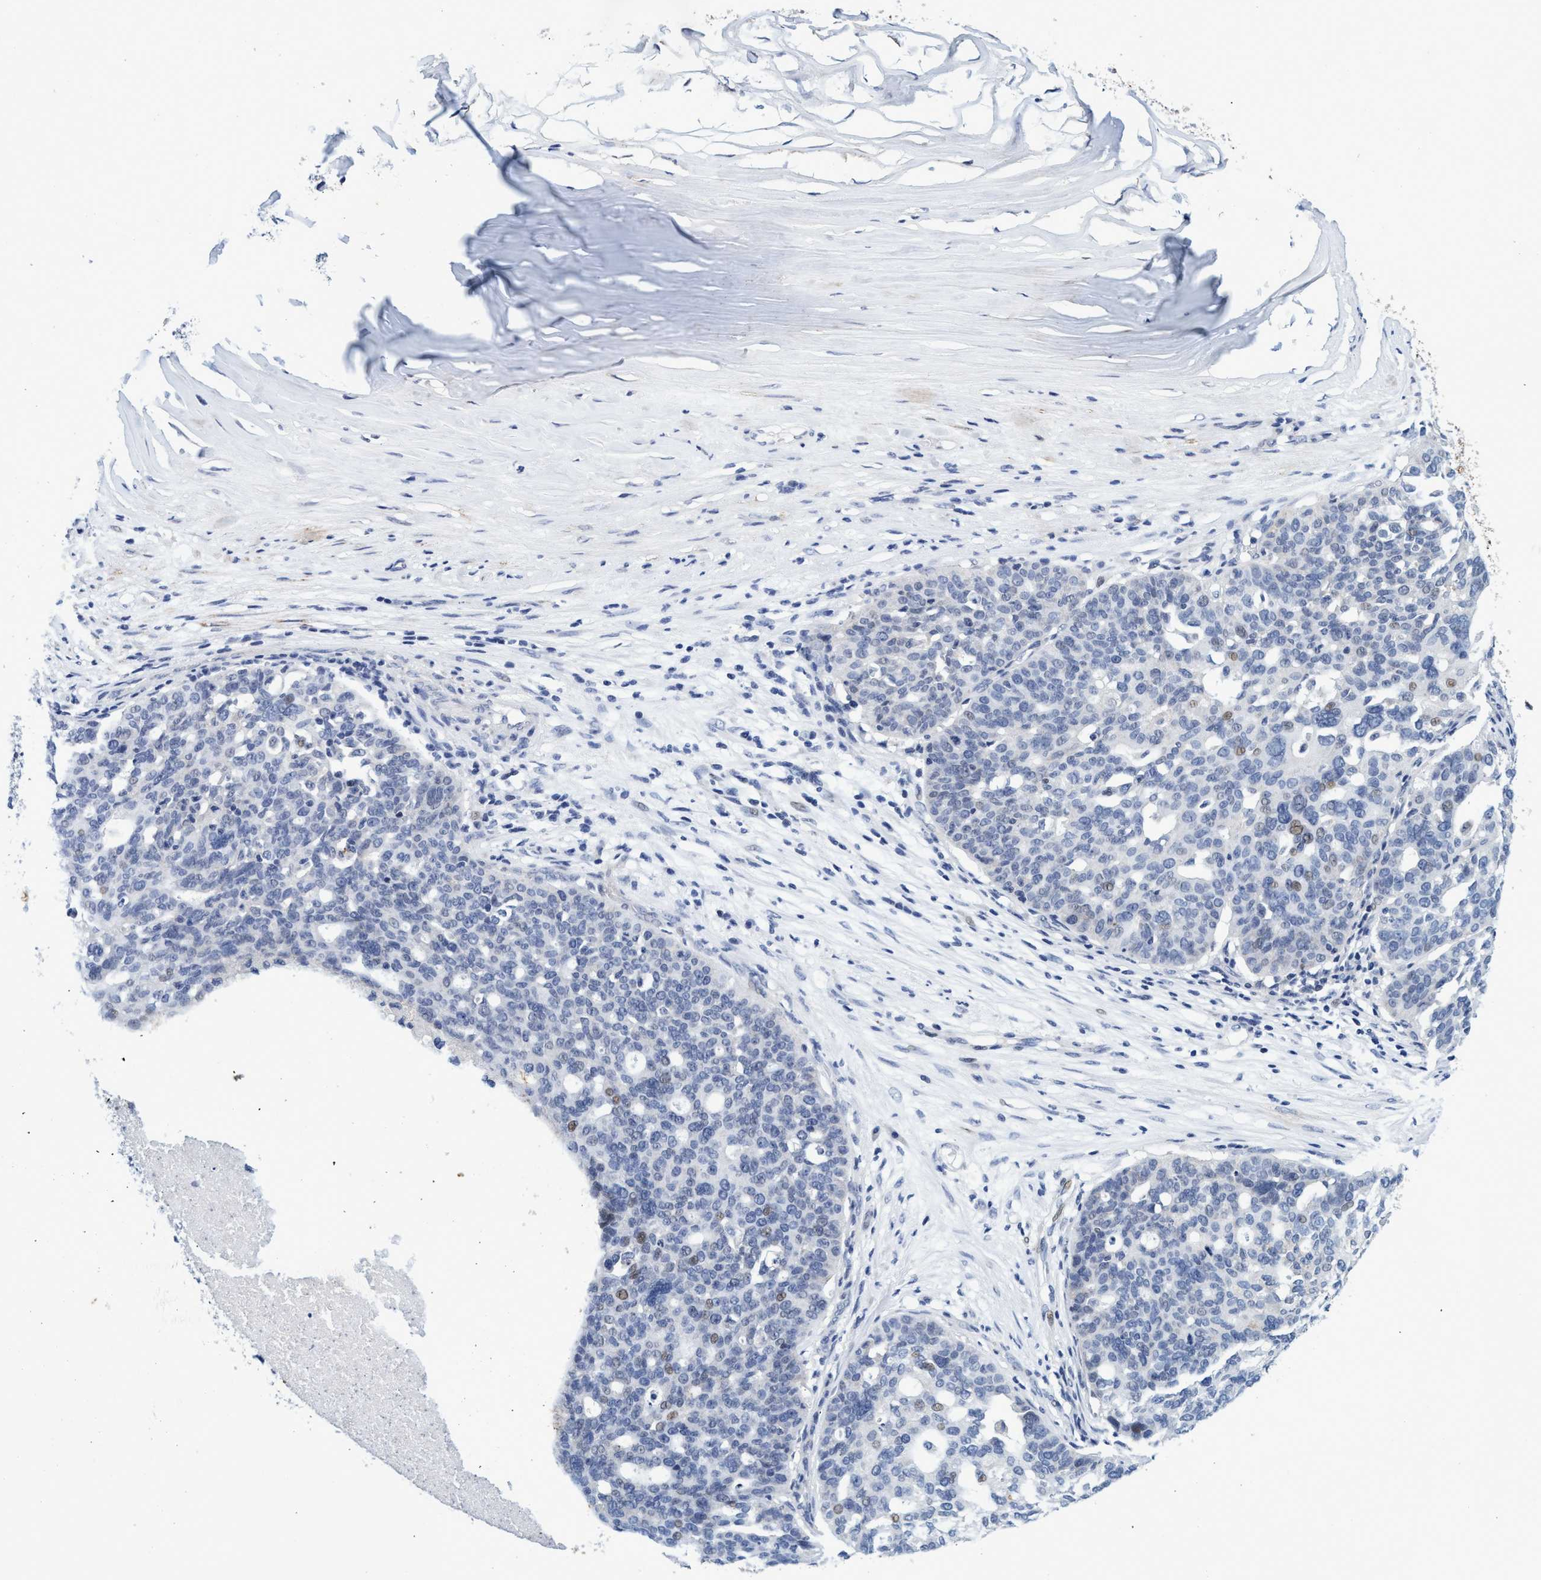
{"staining": {"intensity": "weak", "quantity": "<25%", "location": "nuclear"}, "tissue": "ovarian cancer", "cell_type": "Tumor cells", "image_type": "cancer", "snomed": [{"axis": "morphology", "description": "Cystadenocarcinoma, serous, NOS"}, {"axis": "topography", "description": "Ovary"}], "caption": "High power microscopy histopathology image of an IHC micrograph of ovarian serous cystadenocarcinoma, revealing no significant positivity in tumor cells.", "gene": "GRB14", "patient": {"sex": "female", "age": 59}}